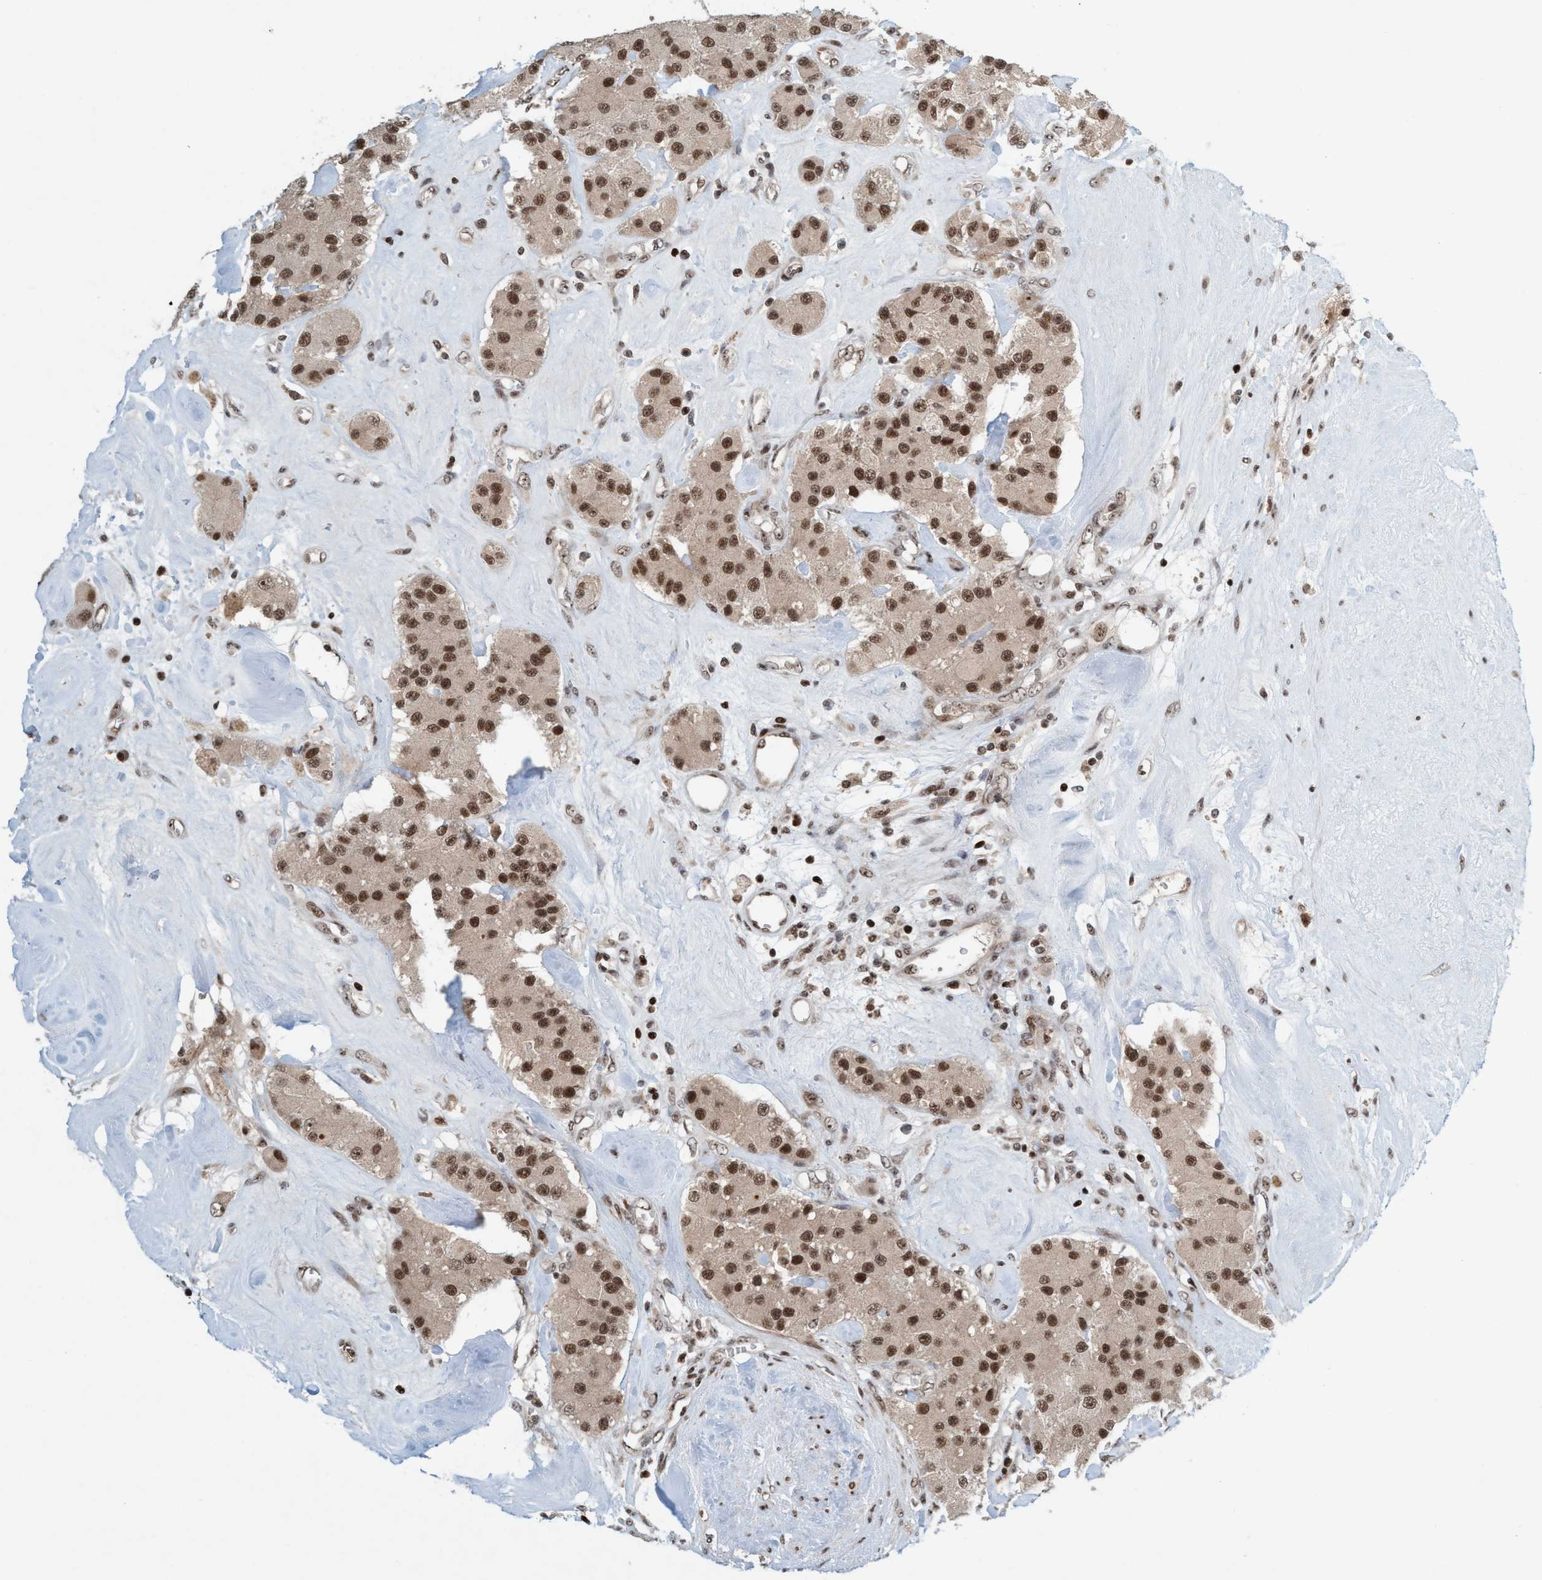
{"staining": {"intensity": "strong", "quantity": ">75%", "location": "nuclear"}, "tissue": "carcinoid", "cell_type": "Tumor cells", "image_type": "cancer", "snomed": [{"axis": "morphology", "description": "Carcinoid, malignant, NOS"}, {"axis": "topography", "description": "Pancreas"}], "caption": "Malignant carcinoid was stained to show a protein in brown. There is high levels of strong nuclear staining in approximately >75% of tumor cells.", "gene": "SMCR8", "patient": {"sex": "male", "age": 41}}